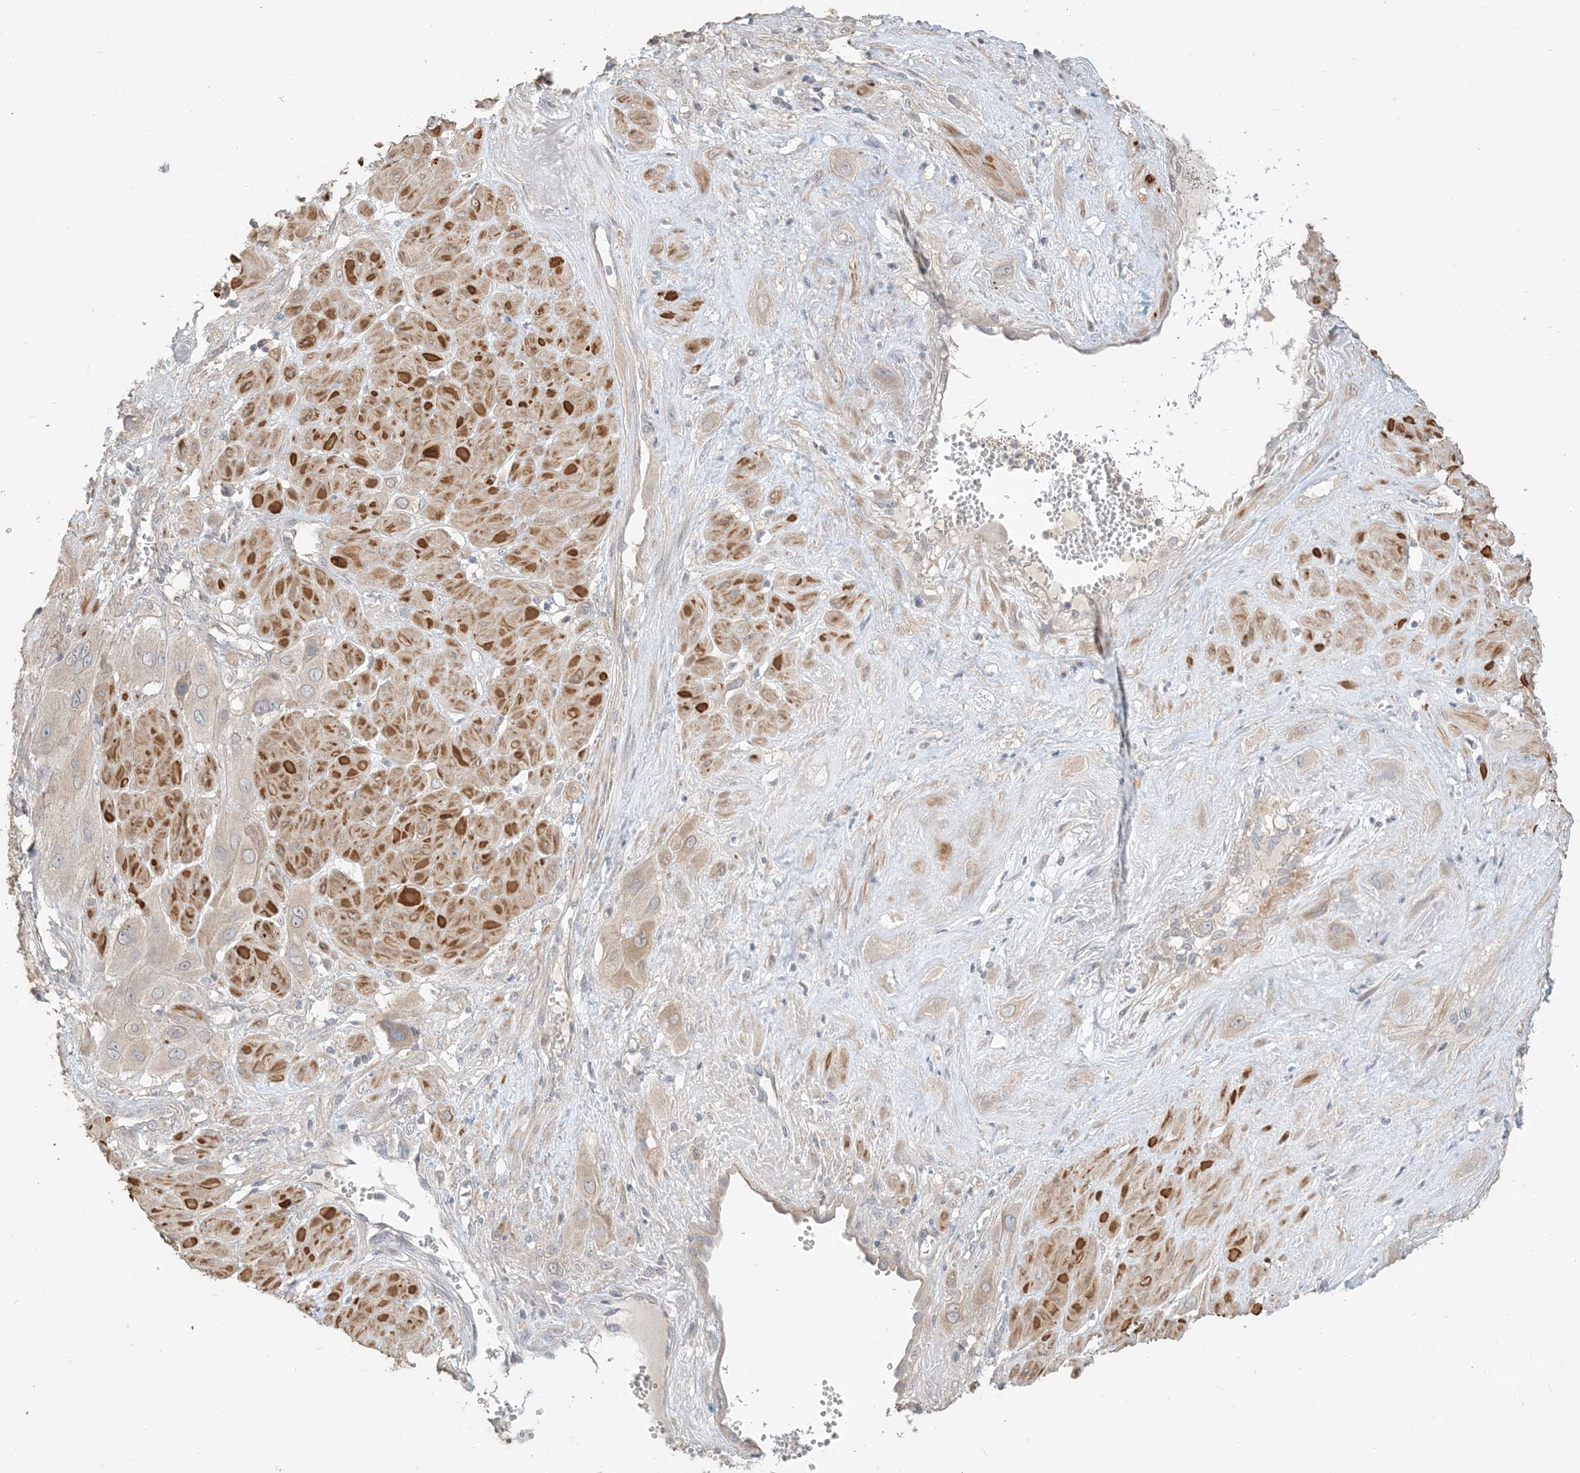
{"staining": {"intensity": "weak", "quantity": "<25%", "location": "cytoplasmic/membranous"}, "tissue": "cervical cancer", "cell_type": "Tumor cells", "image_type": "cancer", "snomed": [{"axis": "morphology", "description": "Squamous cell carcinoma, NOS"}, {"axis": "topography", "description": "Cervix"}], "caption": "Tumor cells show no significant protein staining in cervical squamous cell carcinoma.", "gene": "RNF175", "patient": {"sex": "female", "age": 34}}